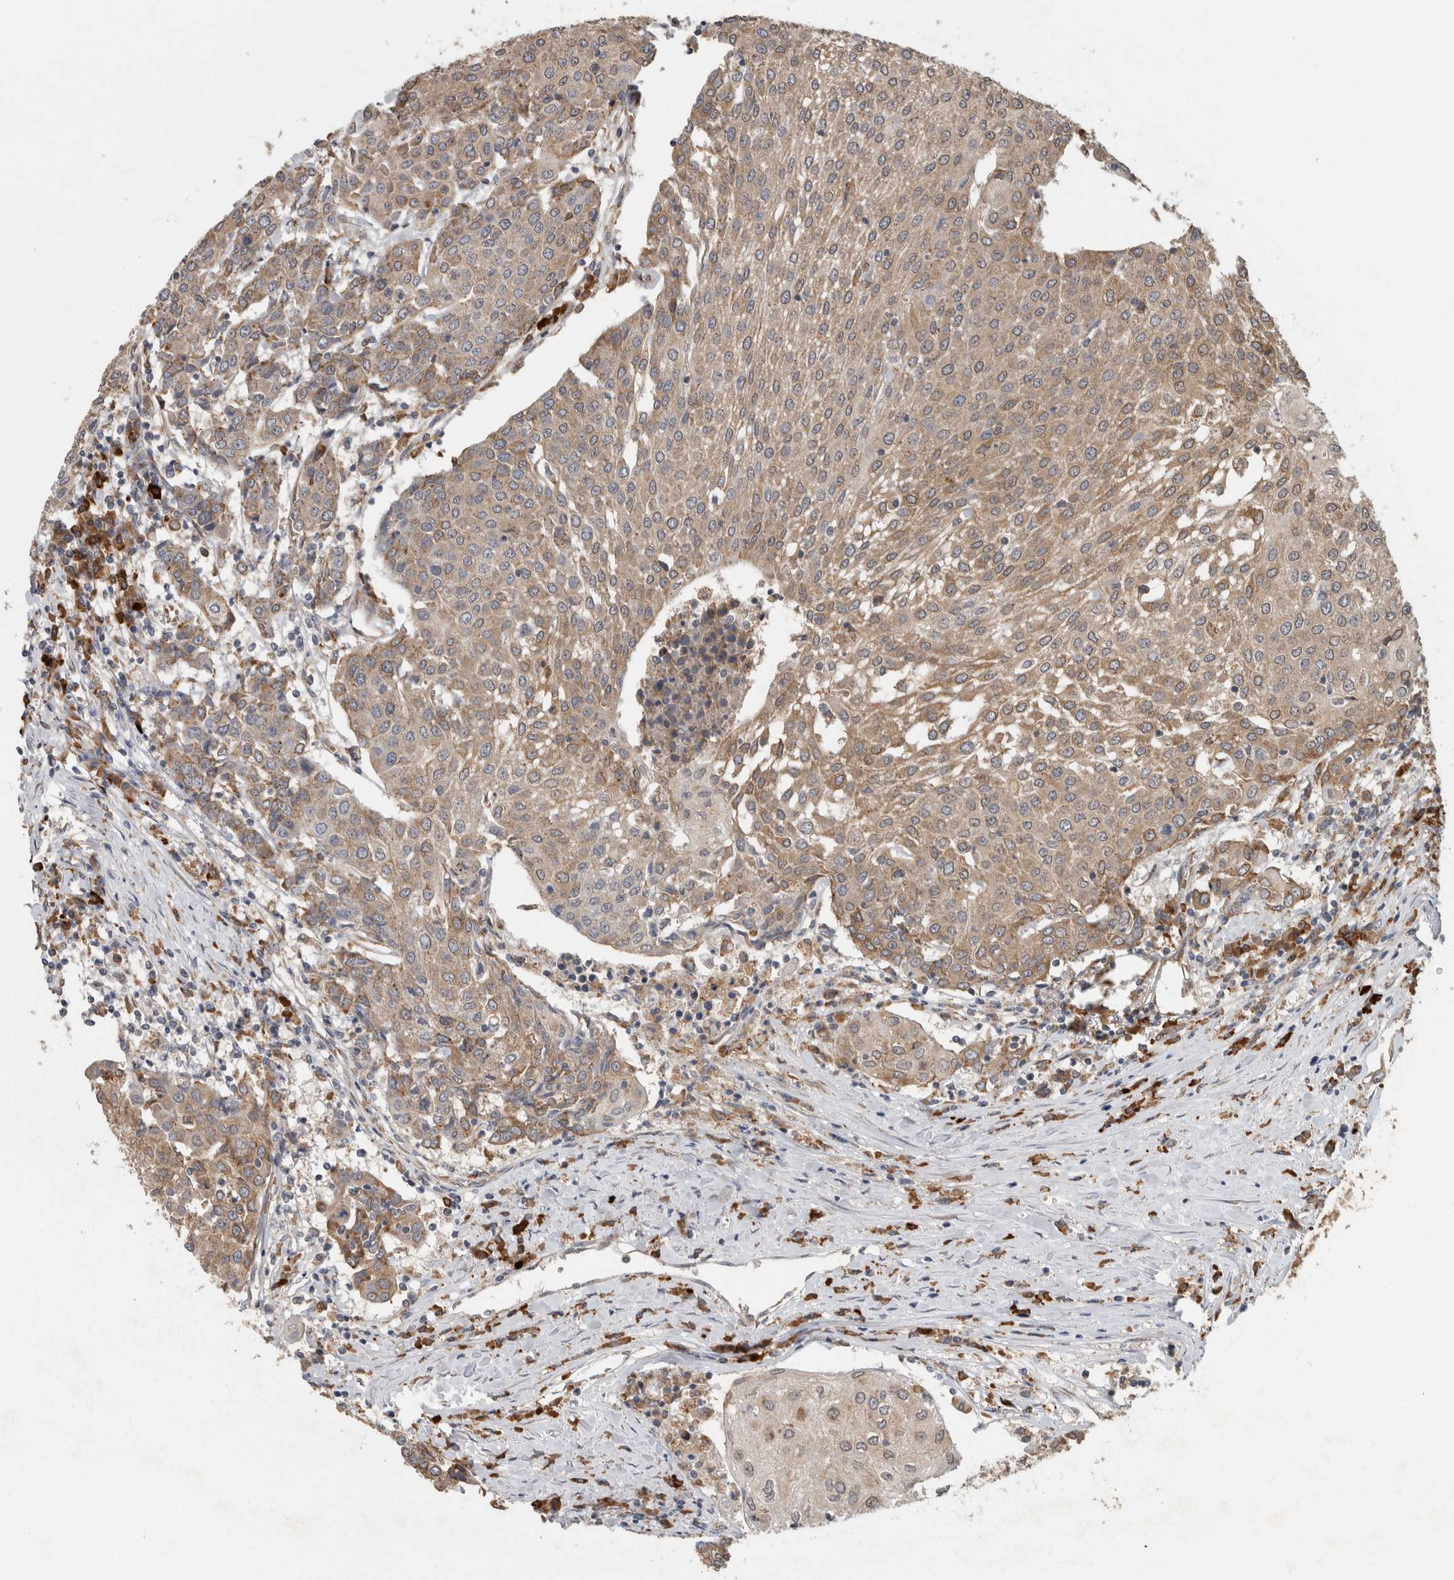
{"staining": {"intensity": "moderate", "quantity": ">75%", "location": "cytoplasmic/membranous"}, "tissue": "urothelial cancer", "cell_type": "Tumor cells", "image_type": "cancer", "snomed": [{"axis": "morphology", "description": "Urothelial carcinoma, High grade"}, {"axis": "topography", "description": "Urinary bladder"}], "caption": "This is an image of immunohistochemistry staining of urothelial cancer, which shows moderate staining in the cytoplasmic/membranous of tumor cells.", "gene": "ADGRL3", "patient": {"sex": "female", "age": 85}}